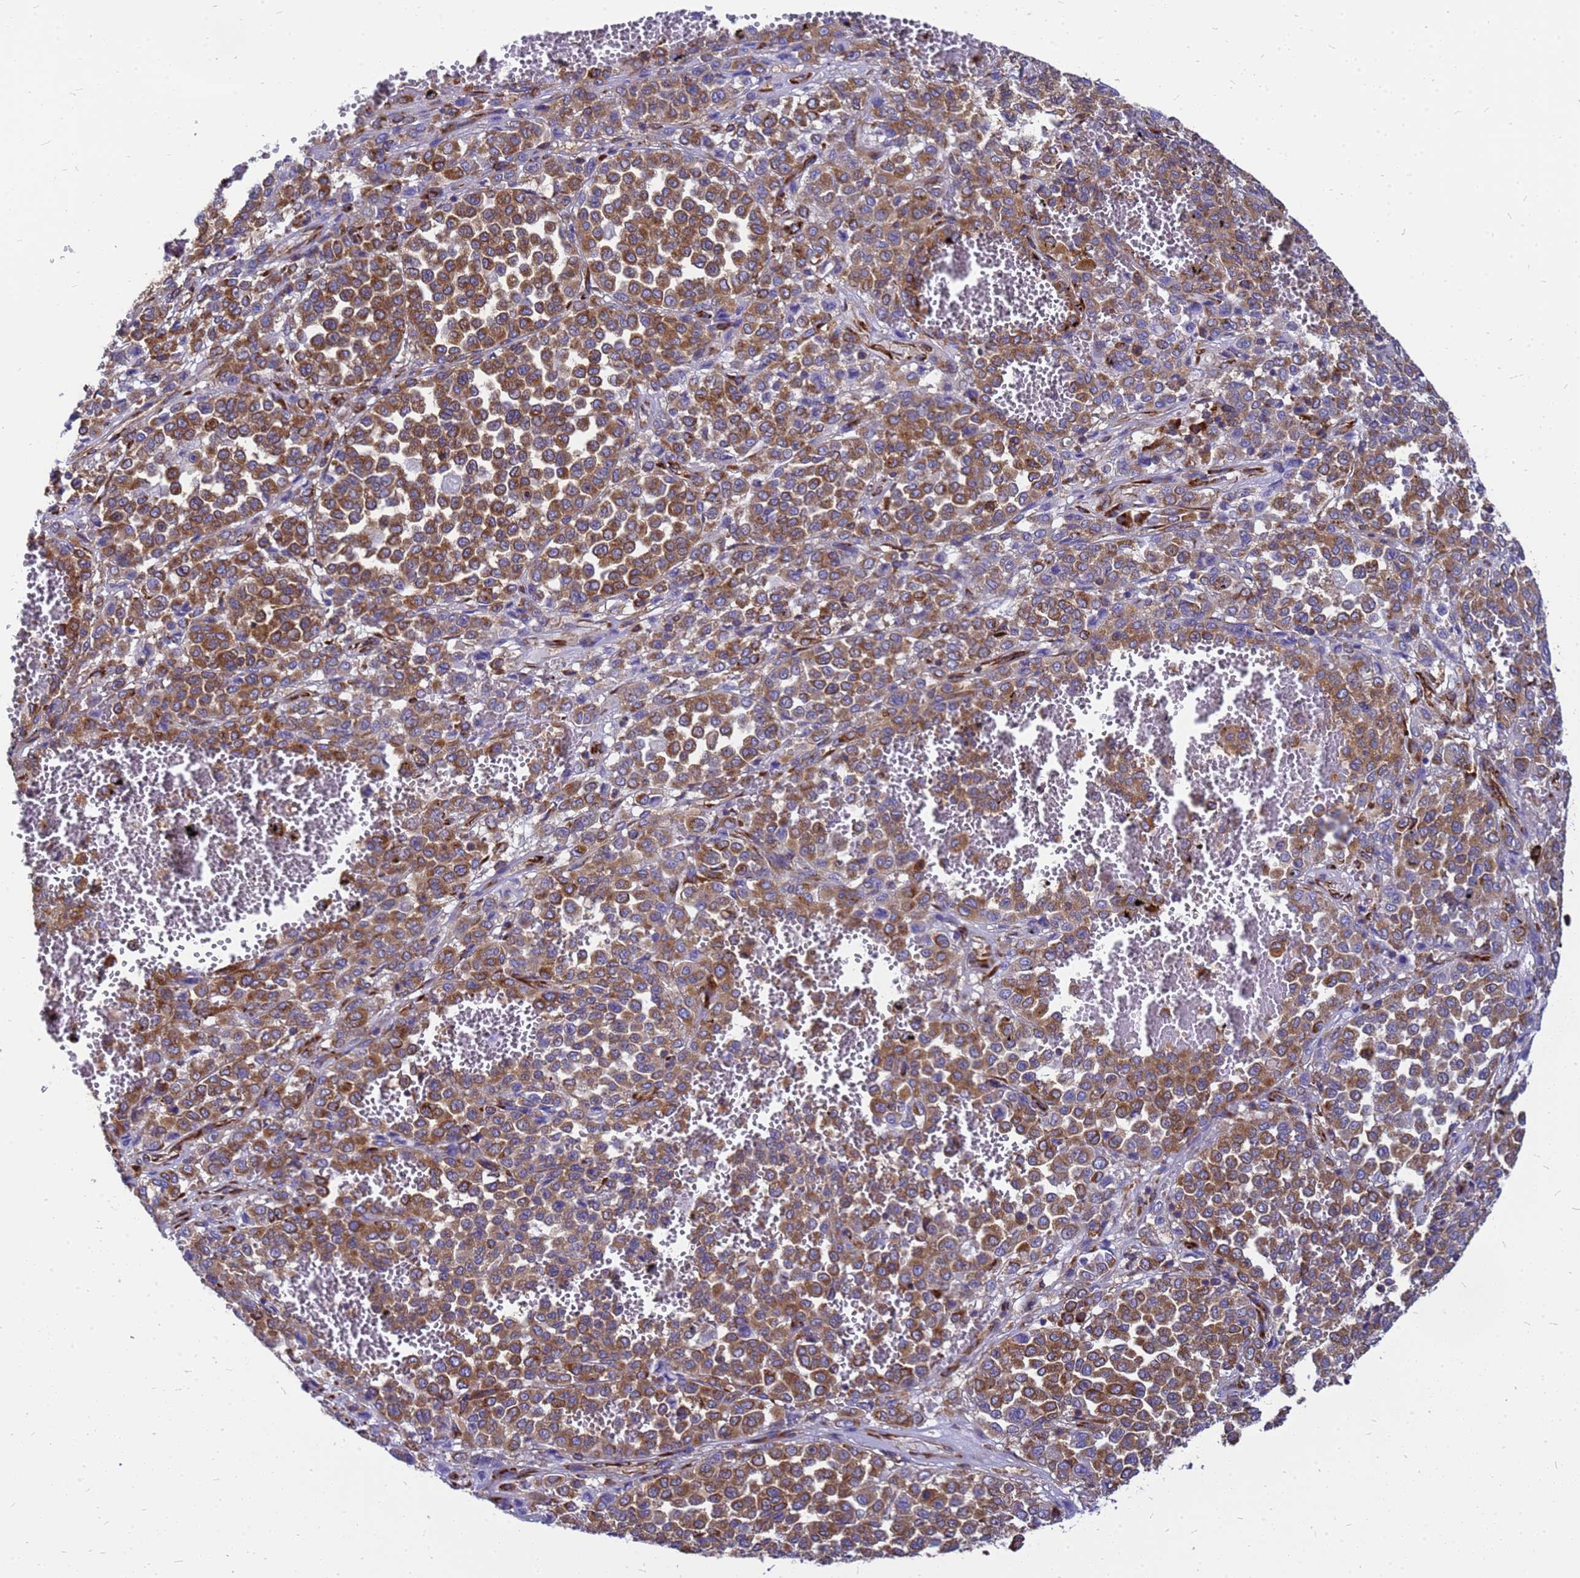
{"staining": {"intensity": "moderate", "quantity": ">75%", "location": "cytoplasmic/membranous"}, "tissue": "melanoma", "cell_type": "Tumor cells", "image_type": "cancer", "snomed": [{"axis": "morphology", "description": "Malignant melanoma, Metastatic site"}, {"axis": "topography", "description": "Pancreas"}], "caption": "Protein expression by immunohistochemistry displays moderate cytoplasmic/membranous positivity in approximately >75% of tumor cells in malignant melanoma (metastatic site).", "gene": "EEF1D", "patient": {"sex": "female", "age": 30}}